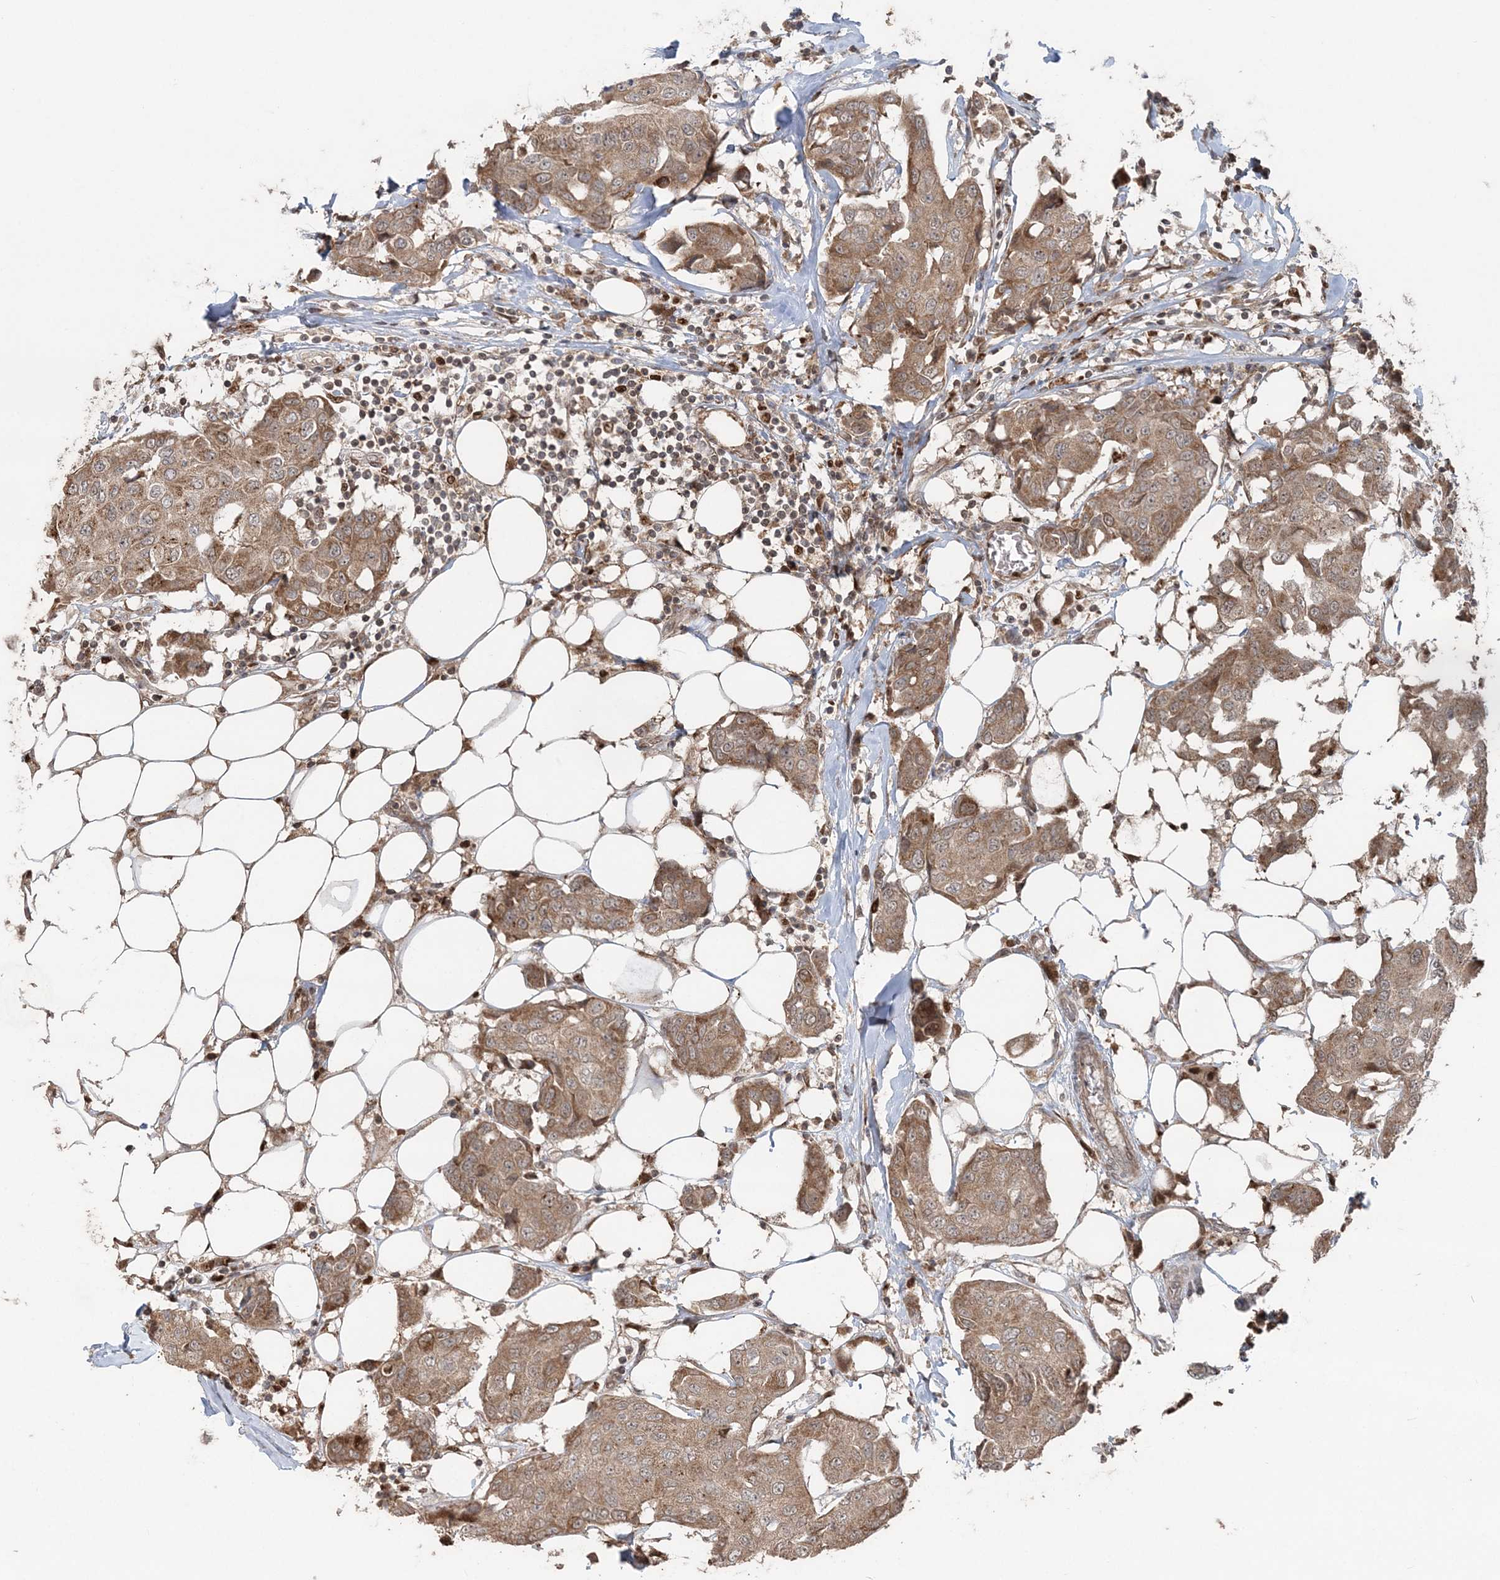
{"staining": {"intensity": "moderate", "quantity": ">75%", "location": "cytoplasmic/membranous"}, "tissue": "breast cancer", "cell_type": "Tumor cells", "image_type": "cancer", "snomed": [{"axis": "morphology", "description": "Duct carcinoma"}, {"axis": "topography", "description": "Breast"}], "caption": "Human breast cancer (intraductal carcinoma) stained with a protein marker demonstrates moderate staining in tumor cells.", "gene": "SLU7", "patient": {"sex": "female", "age": 80}}